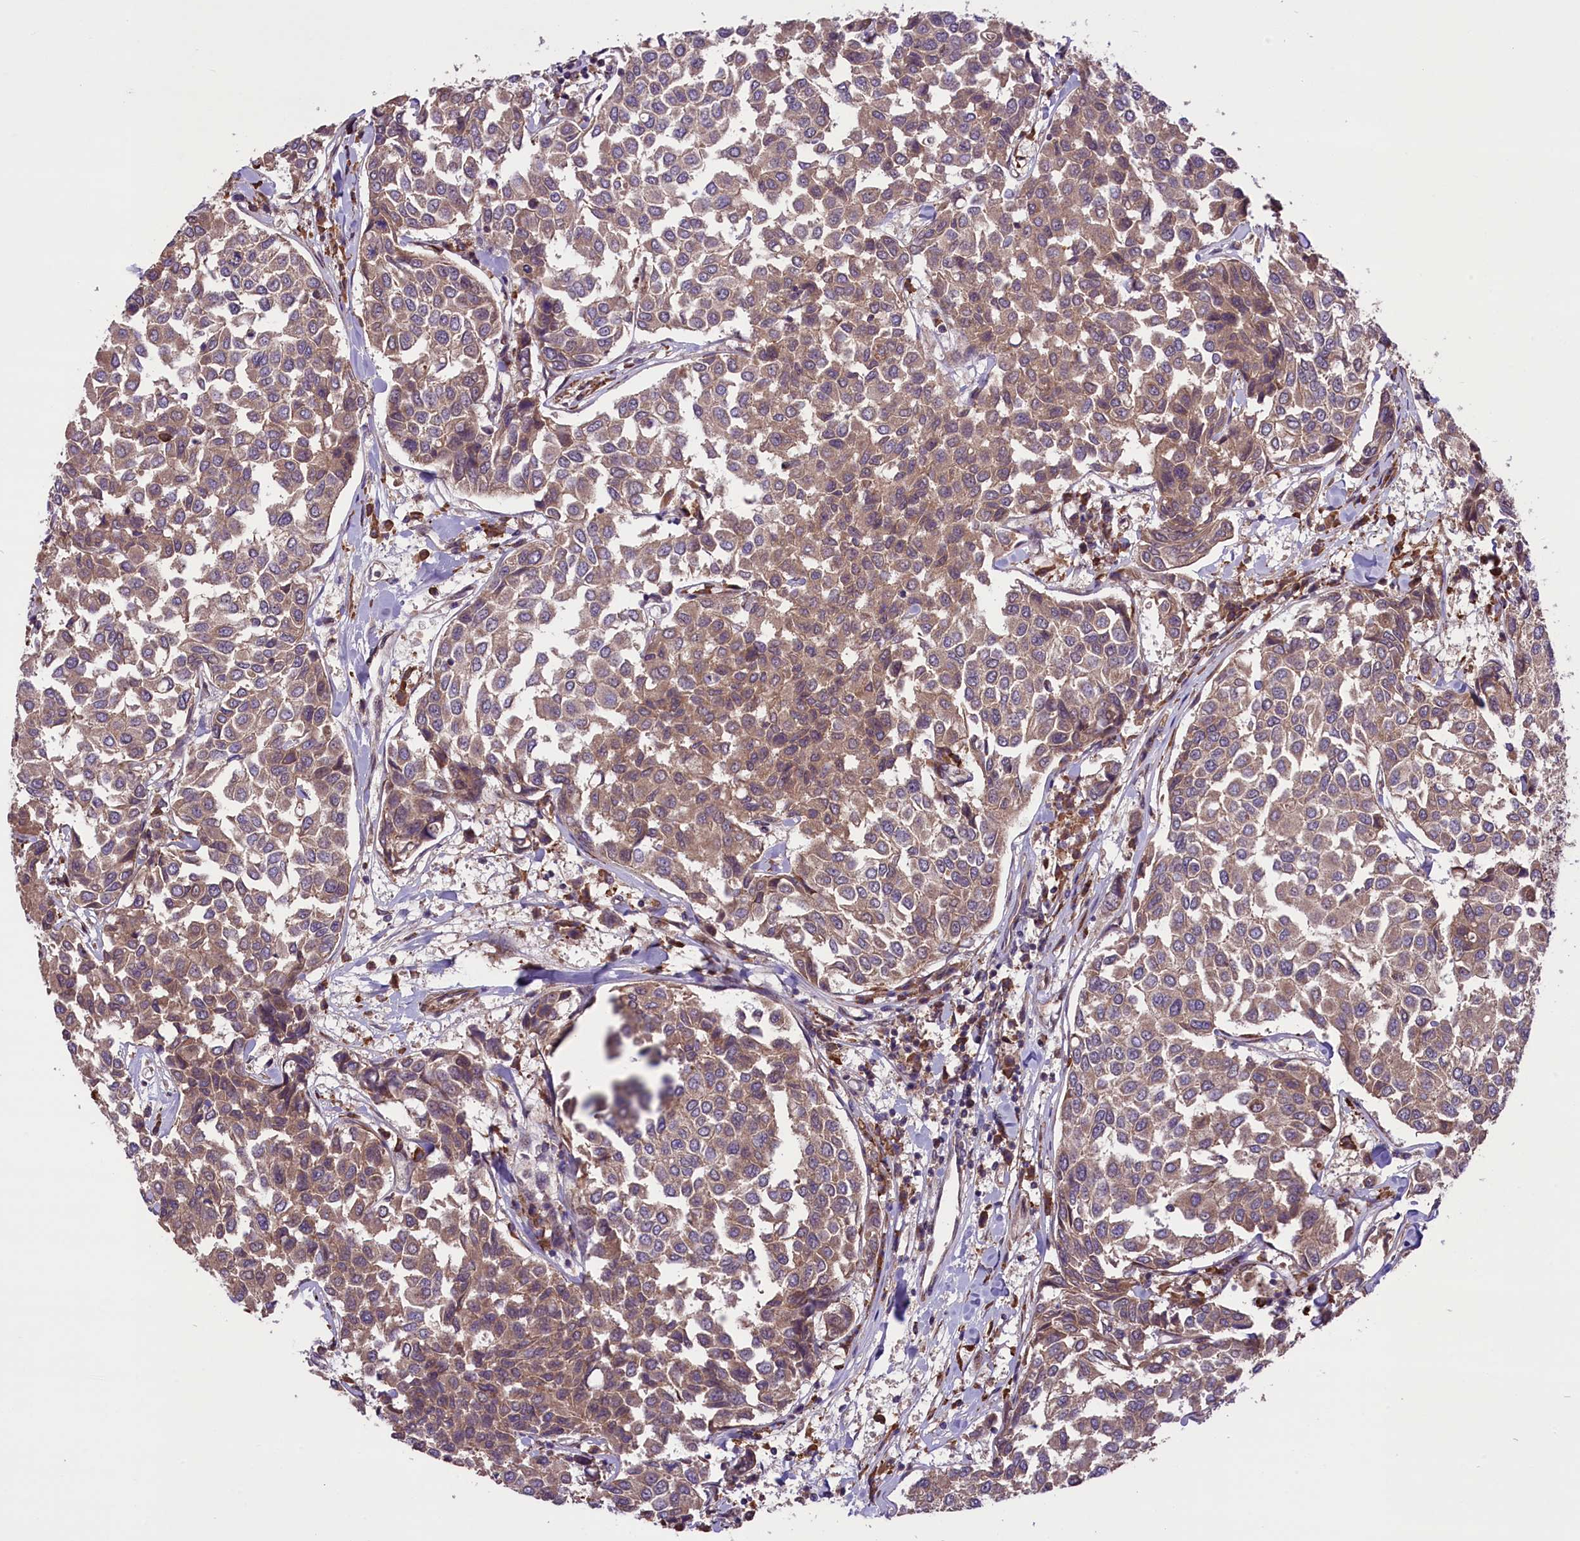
{"staining": {"intensity": "weak", "quantity": ">75%", "location": "cytoplasmic/membranous"}, "tissue": "breast cancer", "cell_type": "Tumor cells", "image_type": "cancer", "snomed": [{"axis": "morphology", "description": "Duct carcinoma"}, {"axis": "topography", "description": "Breast"}], "caption": "Approximately >75% of tumor cells in breast cancer (invasive ductal carcinoma) display weak cytoplasmic/membranous protein staining as visualized by brown immunohistochemical staining.", "gene": "HDAC5", "patient": {"sex": "female", "age": 55}}